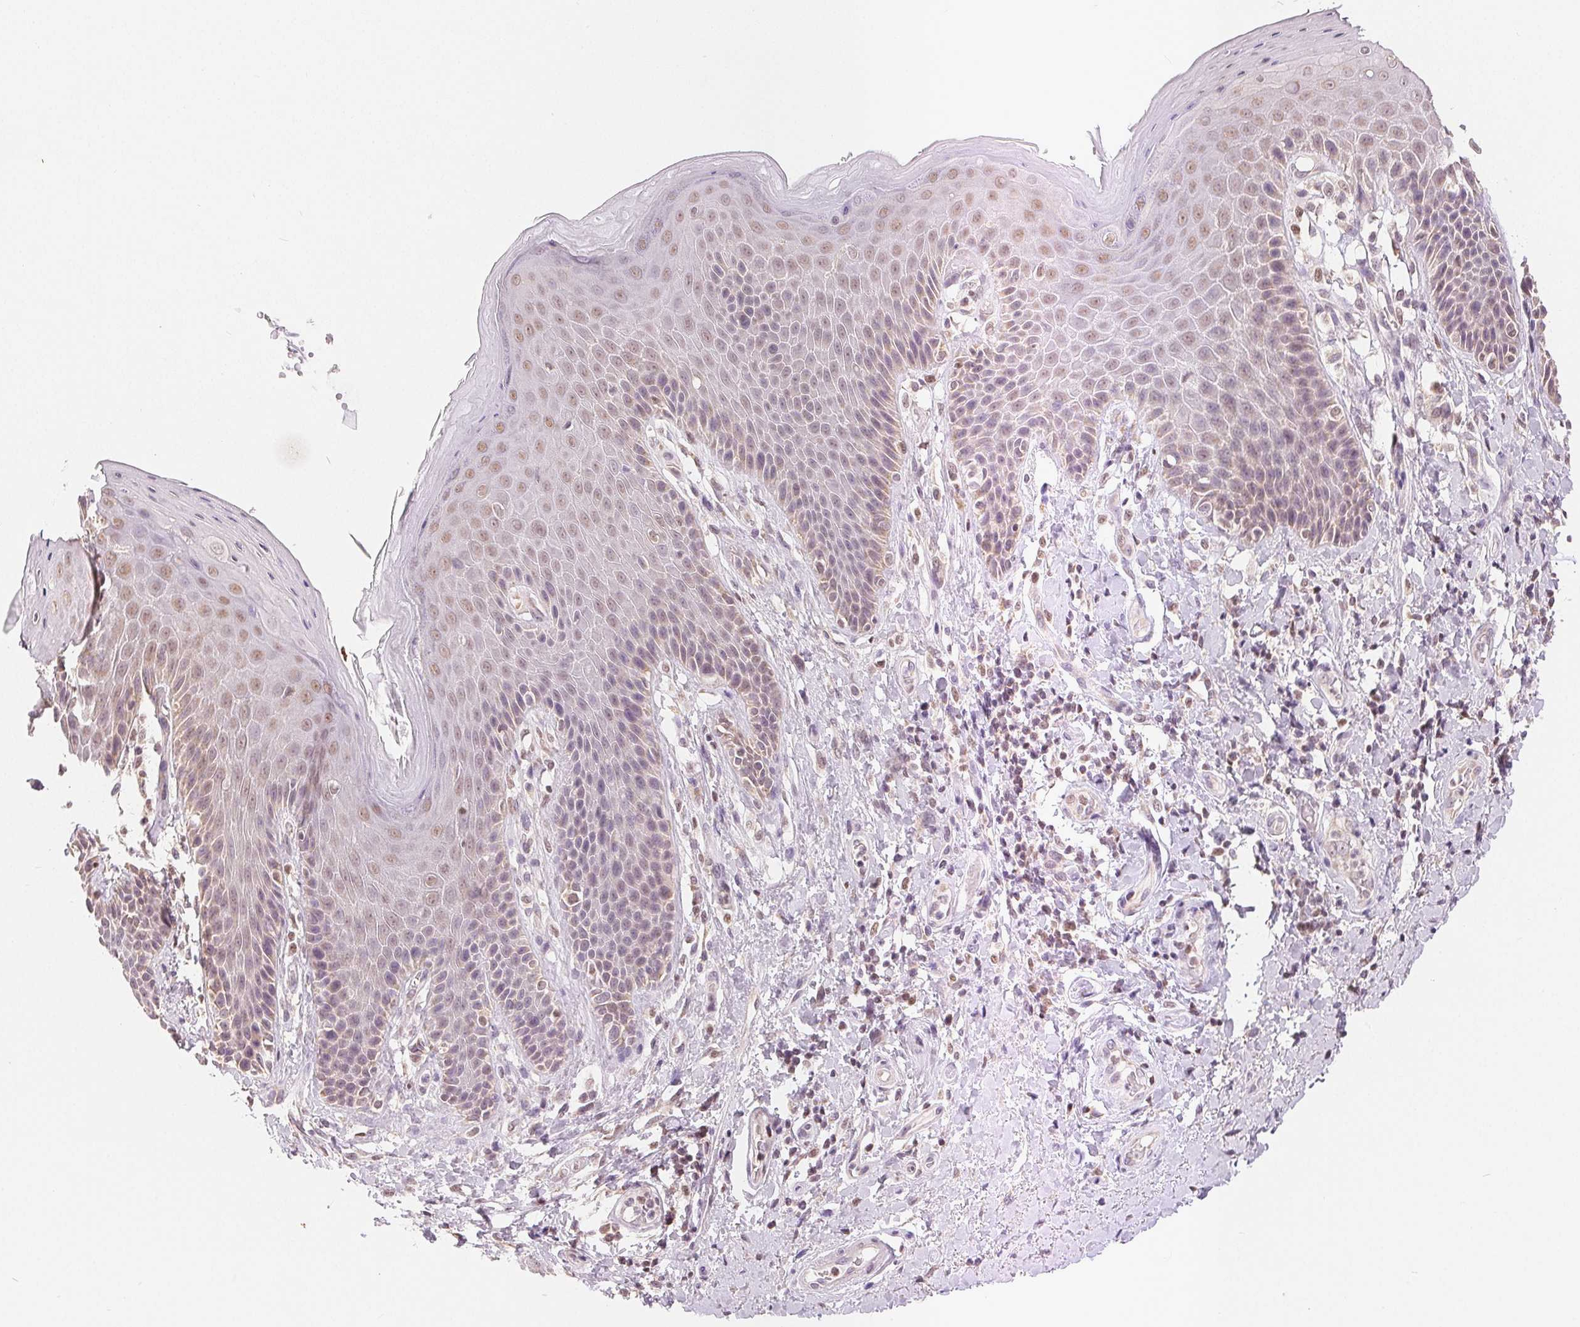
{"staining": {"intensity": "weak", "quantity": "25%-75%", "location": "nuclear"}, "tissue": "skin", "cell_type": "Epidermal cells", "image_type": "normal", "snomed": [{"axis": "morphology", "description": "Normal tissue, NOS"}, {"axis": "topography", "description": "Anal"}, {"axis": "topography", "description": "Peripheral nerve tissue"}], "caption": "Brown immunohistochemical staining in unremarkable human skin demonstrates weak nuclear expression in approximately 25%-75% of epidermal cells. (DAB (3,3'-diaminobenzidine) = brown stain, brightfield microscopy at high magnification).", "gene": "POU2F2", "patient": {"sex": "male", "age": 51}}